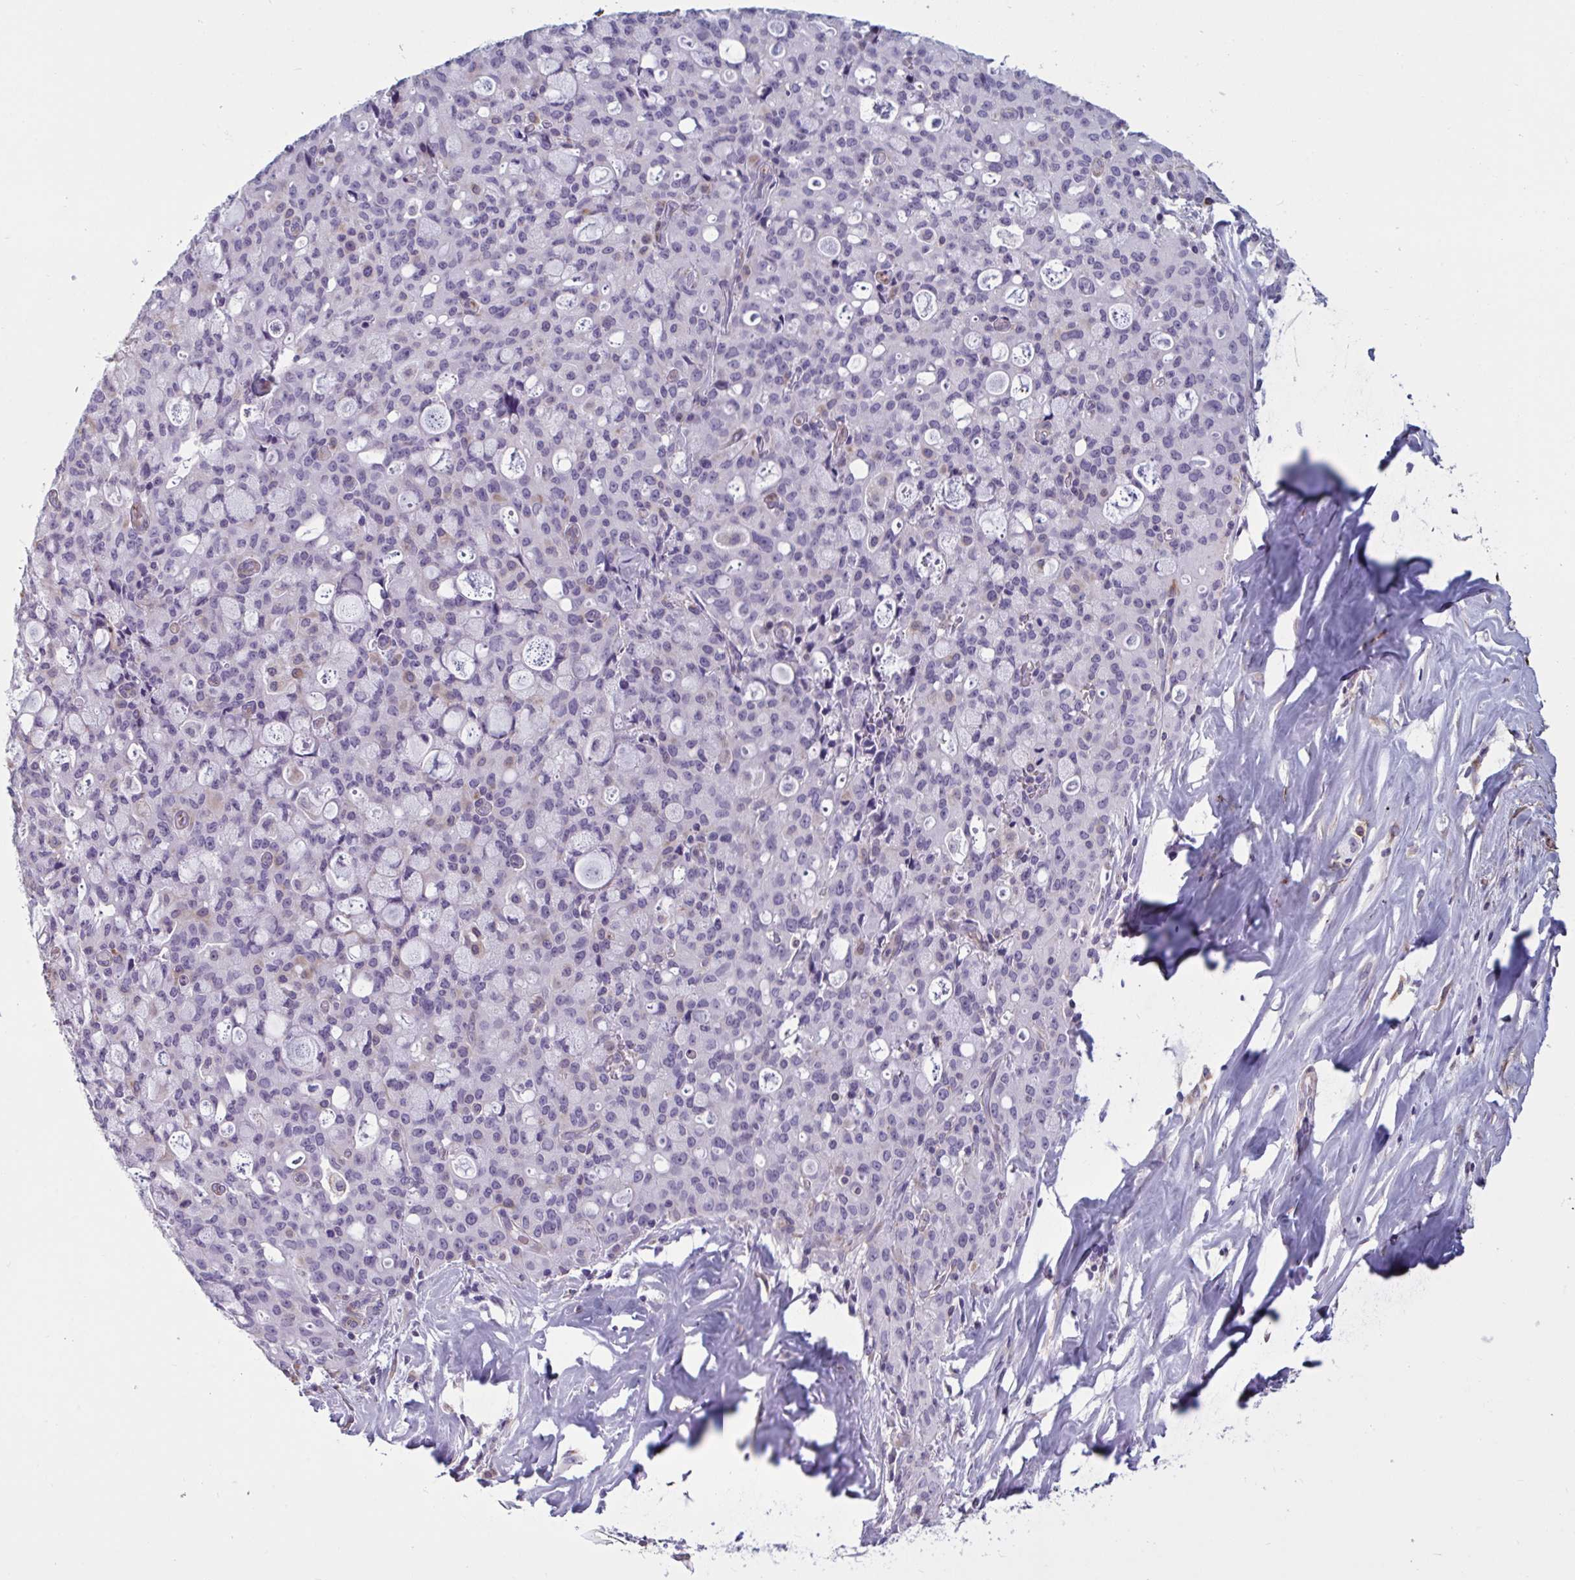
{"staining": {"intensity": "negative", "quantity": "none", "location": "none"}, "tissue": "lung cancer", "cell_type": "Tumor cells", "image_type": "cancer", "snomed": [{"axis": "morphology", "description": "Adenocarcinoma, NOS"}, {"axis": "topography", "description": "Lung"}], "caption": "A high-resolution image shows IHC staining of lung cancer (adenocarcinoma), which exhibits no significant positivity in tumor cells.", "gene": "OR1L3", "patient": {"sex": "female", "age": 44}}